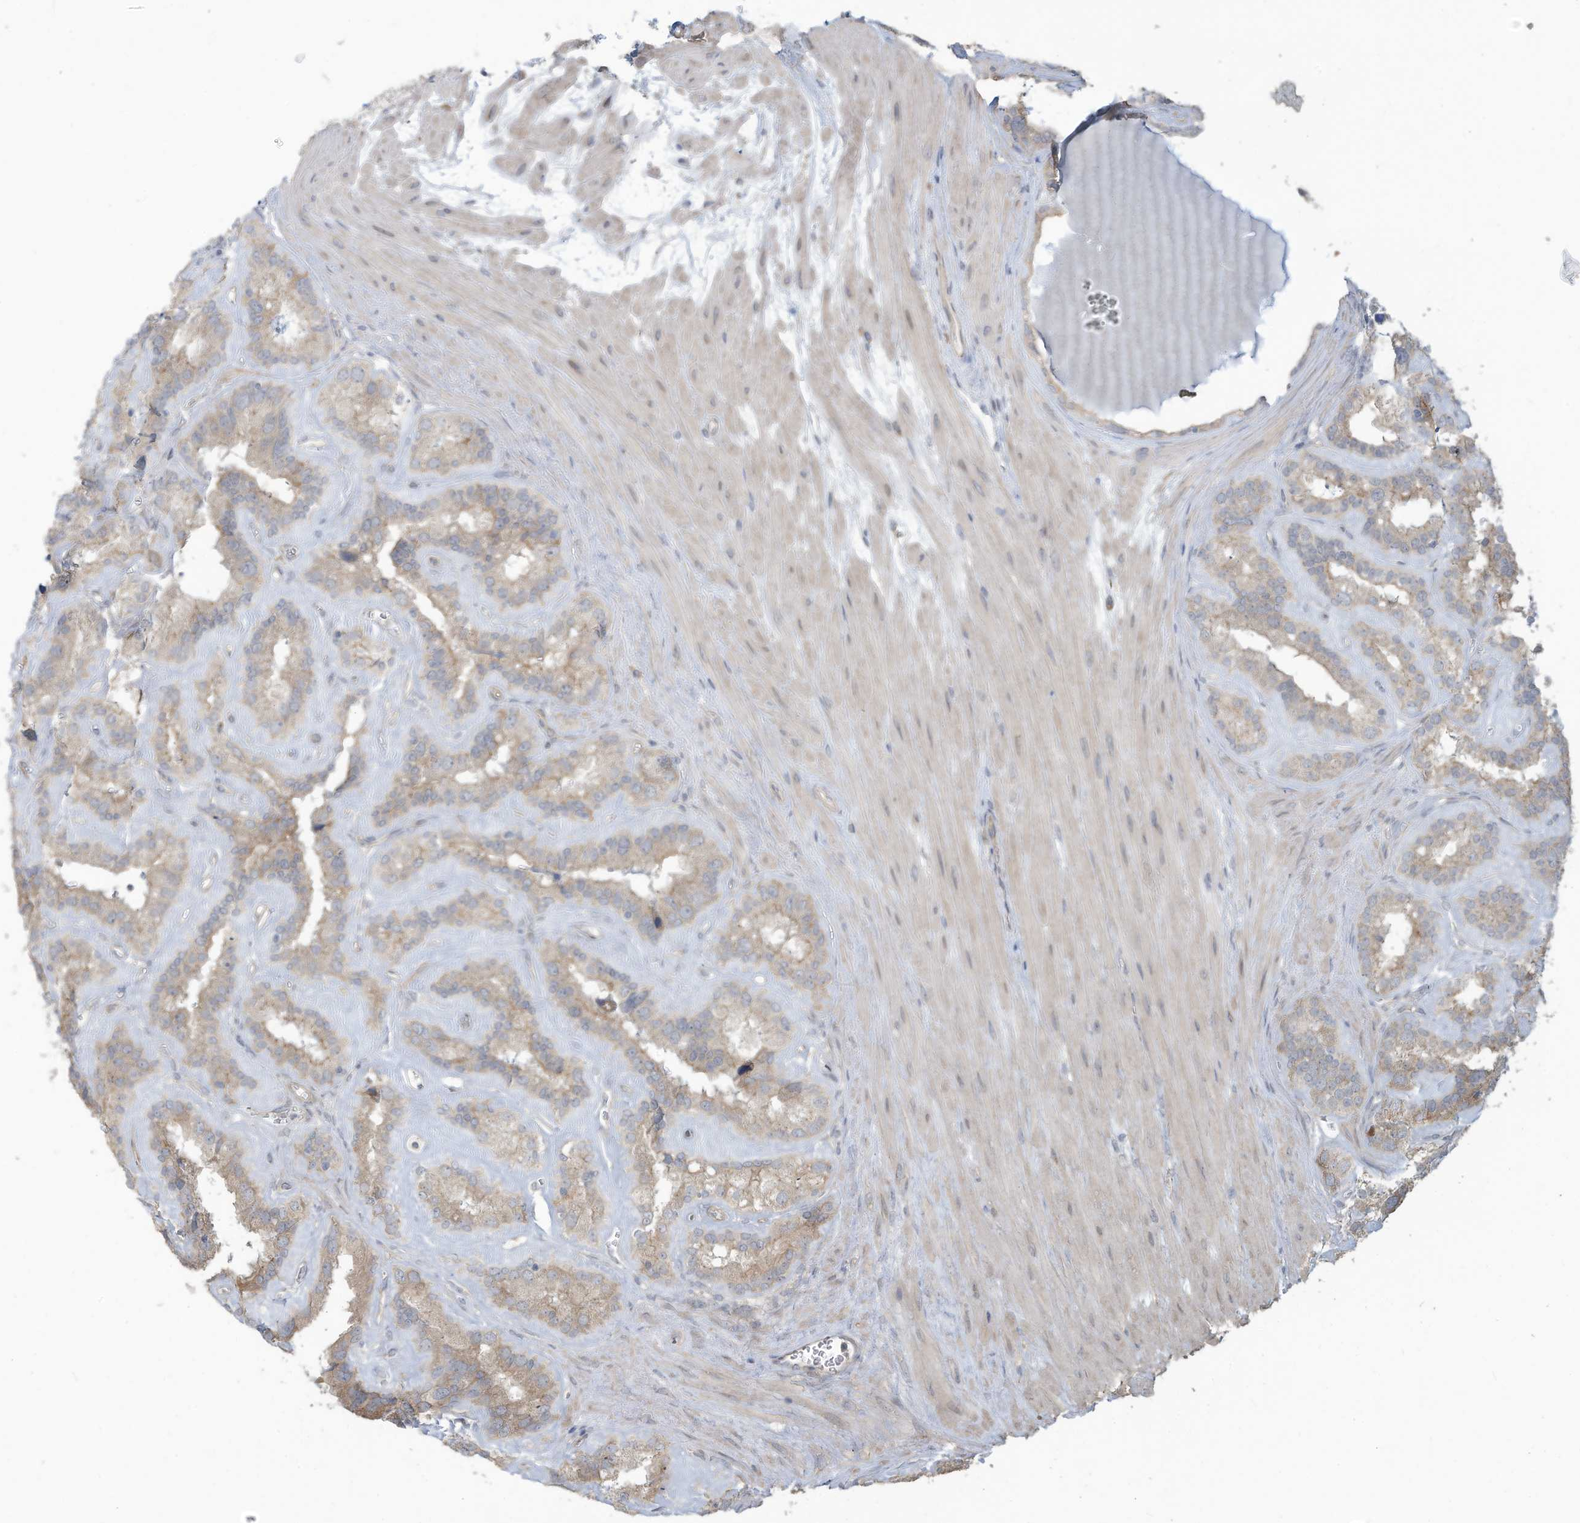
{"staining": {"intensity": "weak", "quantity": ">75%", "location": "cytoplasmic/membranous"}, "tissue": "seminal vesicle", "cell_type": "Glandular cells", "image_type": "normal", "snomed": [{"axis": "morphology", "description": "Normal tissue, NOS"}, {"axis": "topography", "description": "Prostate"}, {"axis": "topography", "description": "Seminal veicle"}], "caption": "This photomicrograph reveals unremarkable seminal vesicle stained with immunohistochemistry to label a protein in brown. The cytoplasmic/membranous of glandular cells show weak positivity for the protein. Nuclei are counter-stained blue.", "gene": "MAGIX", "patient": {"sex": "male", "age": 59}}